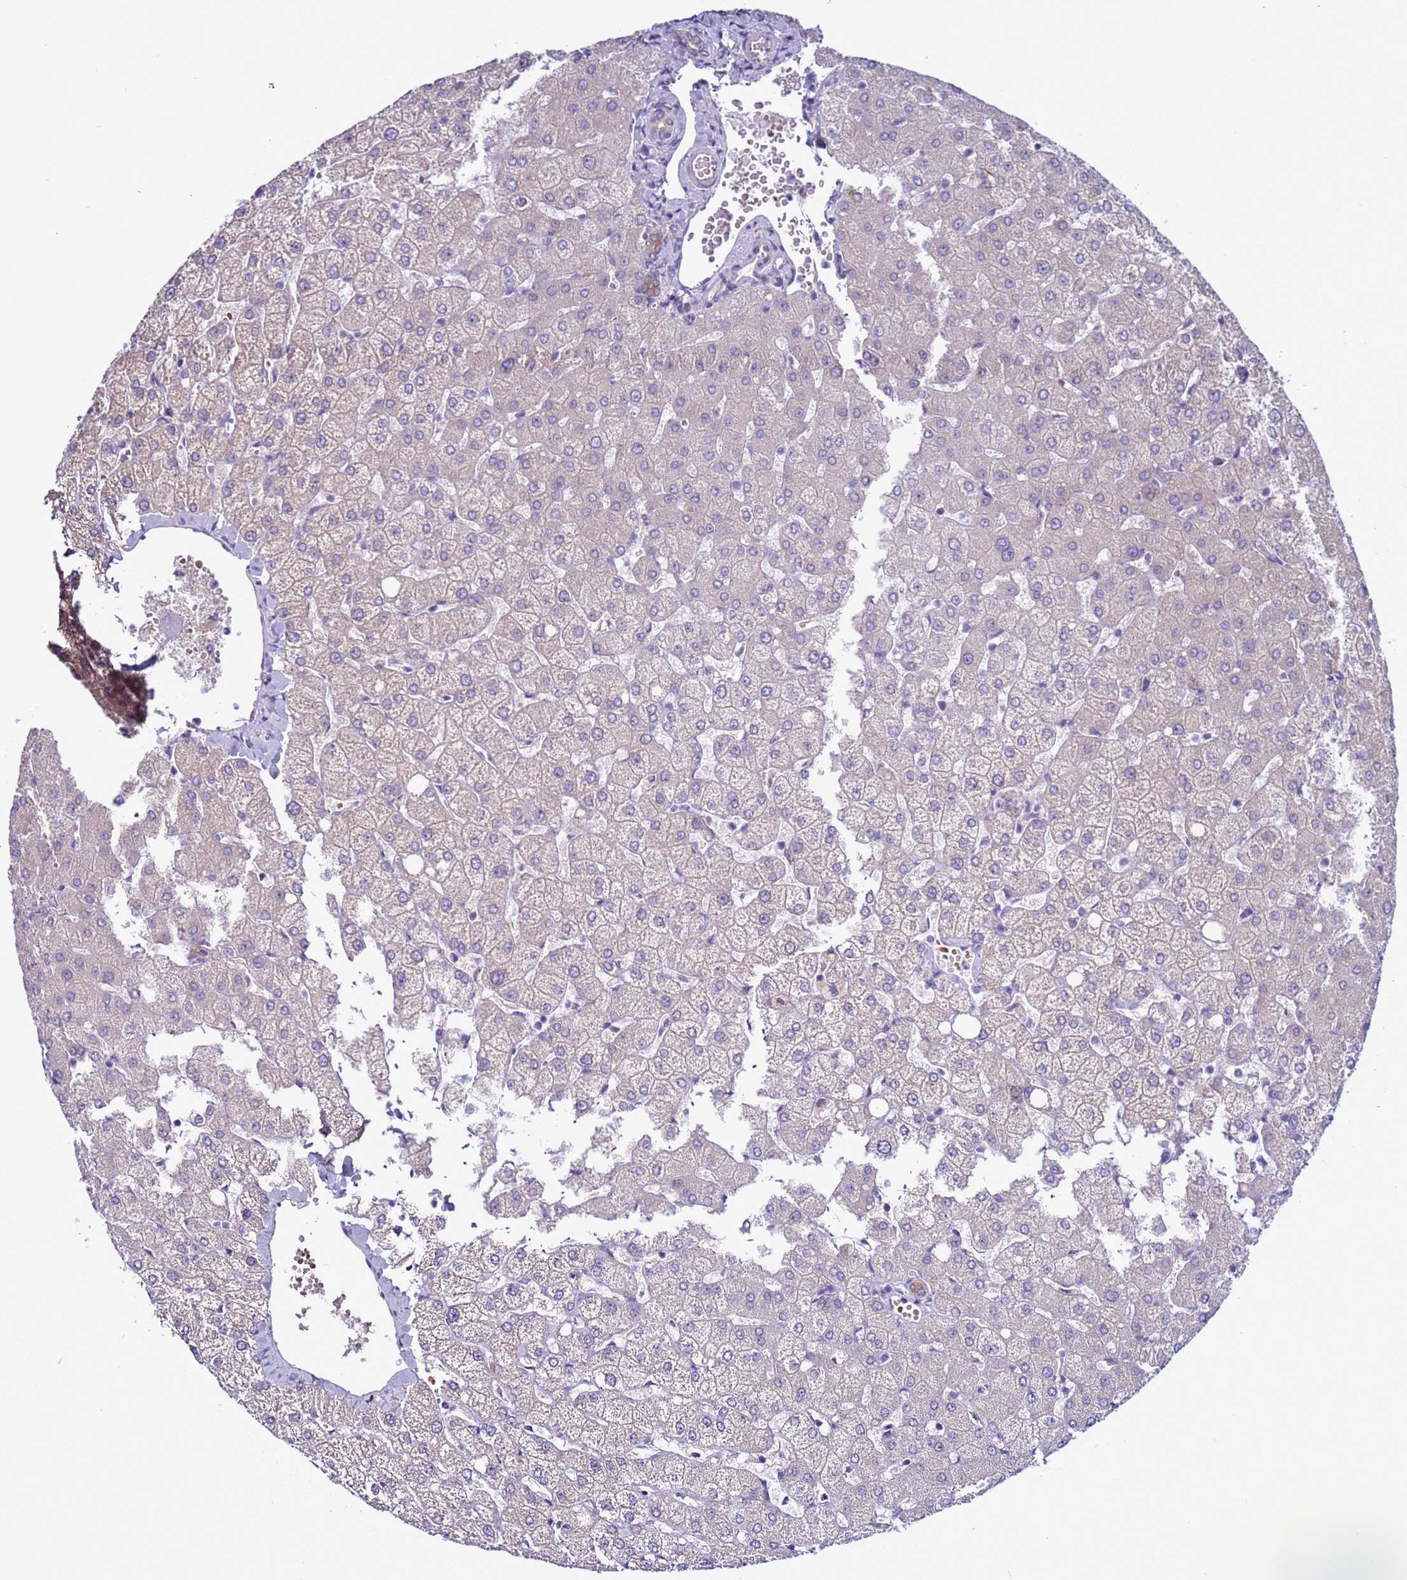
{"staining": {"intensity": "negative", "quantity": "none", "location": "none"}, "tissue": "liver", "cell_type": "Cholangiocytes", "image_type": "normal", "snomed": [{"axis": "morphology", "description": "Normal tissue, NOS"}, {"axis": "topography", "description": "Liver"}], "caption": "This is an IHC image of unremarkable human liver. There is no expression in cholangiocytes.", "gene": "ABHD17B", "patient": {"sex": "female", "age": 54}}